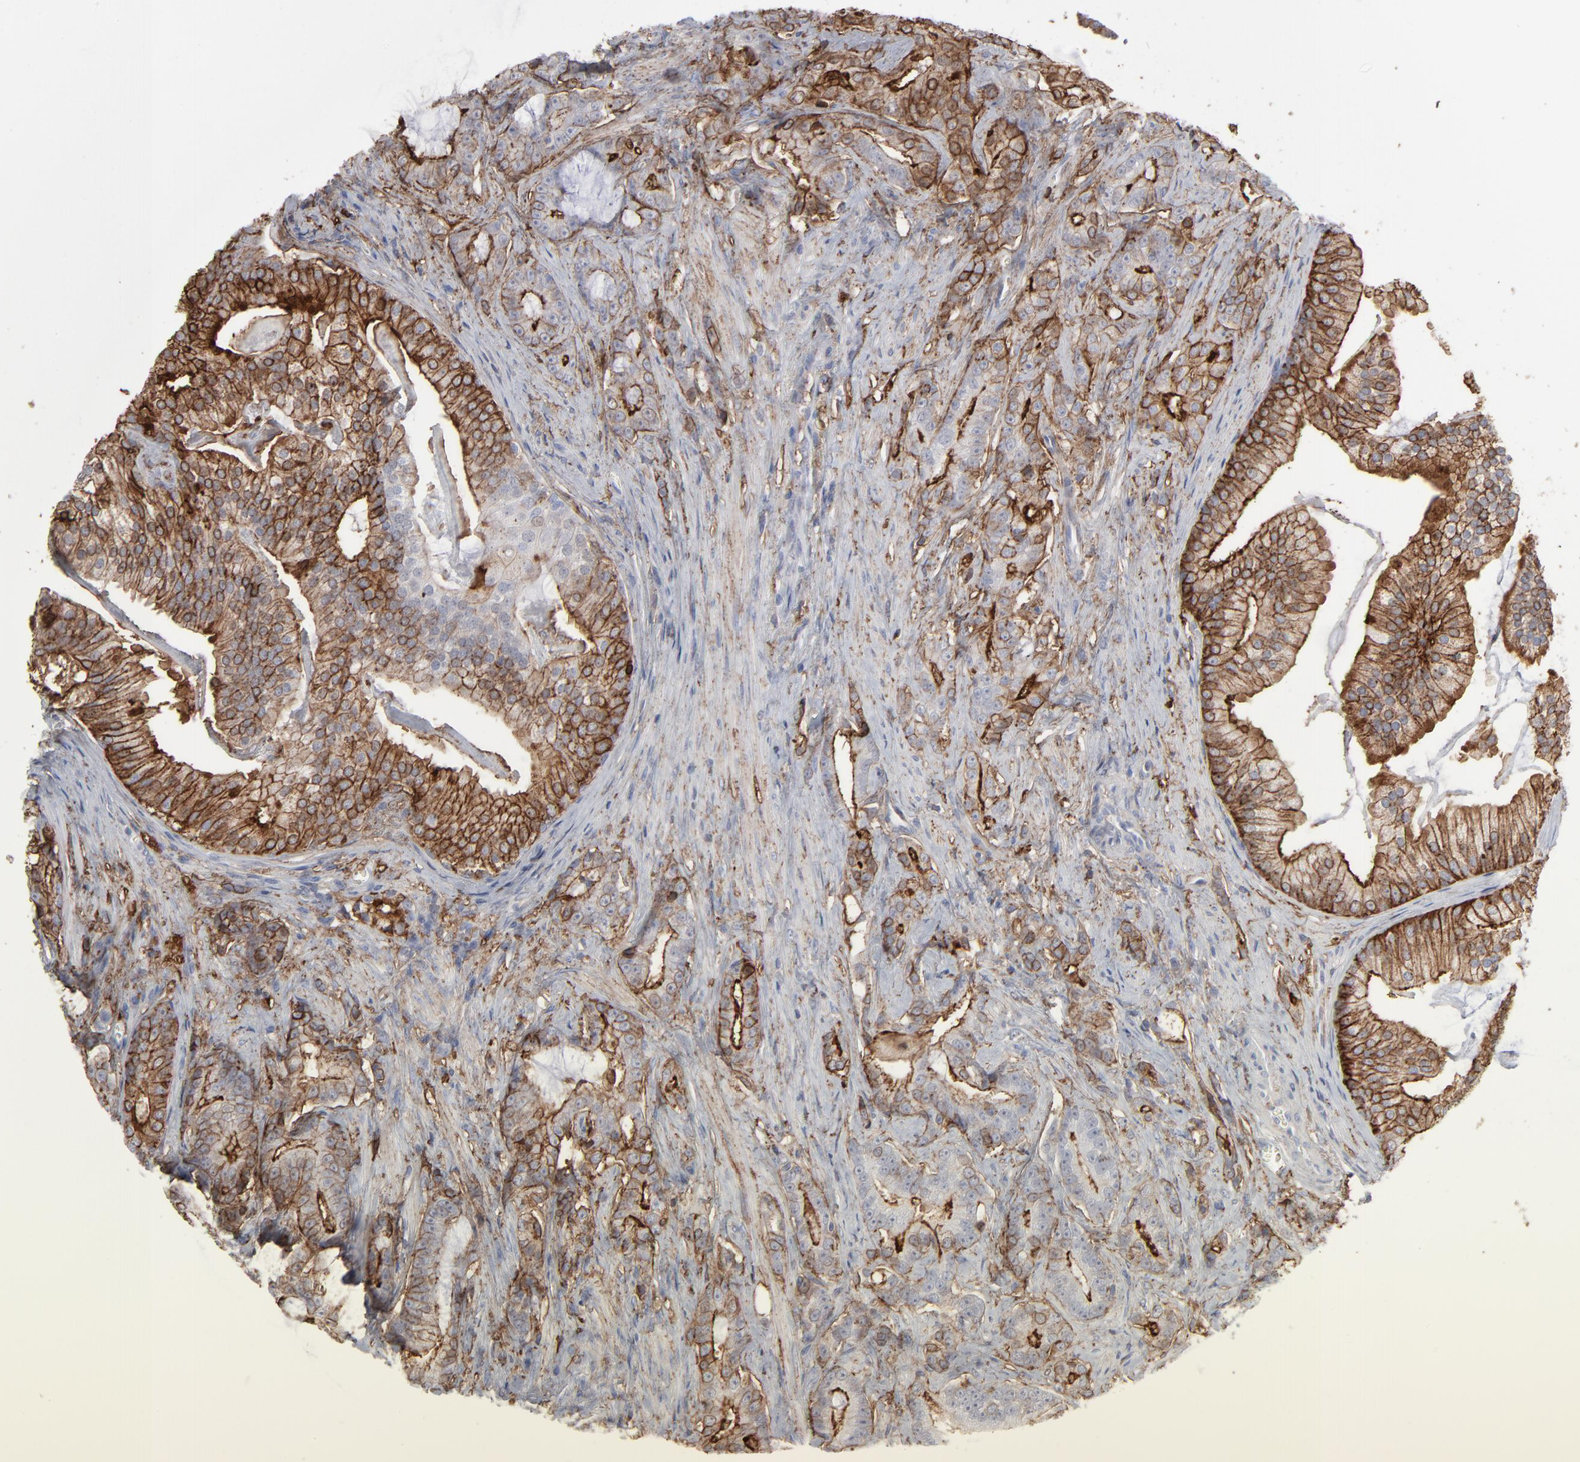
{"staining": {"intensity": "moderate", "quantity": ">75%", "location": "cytoplasmic/membranous"}, "tissue": "prostate cancer", "cell_type": "Tumor cells", "image_type": "cancer", "snomed": [{"axis": "morphology", "description": "Adenocarcinoma, Low grade"}, {"axis": "topography", "description": "Prostate"}], "caption": "An image showing moderate cytoplasmic/membranous positivity in approximately >75% of tumor cells in low-grade adenocarcinoma (prostate), as visualized by brown immunohistochemical staining.", "gene": "ANXA5", "patient": {"sex": "male", "age": 58}}